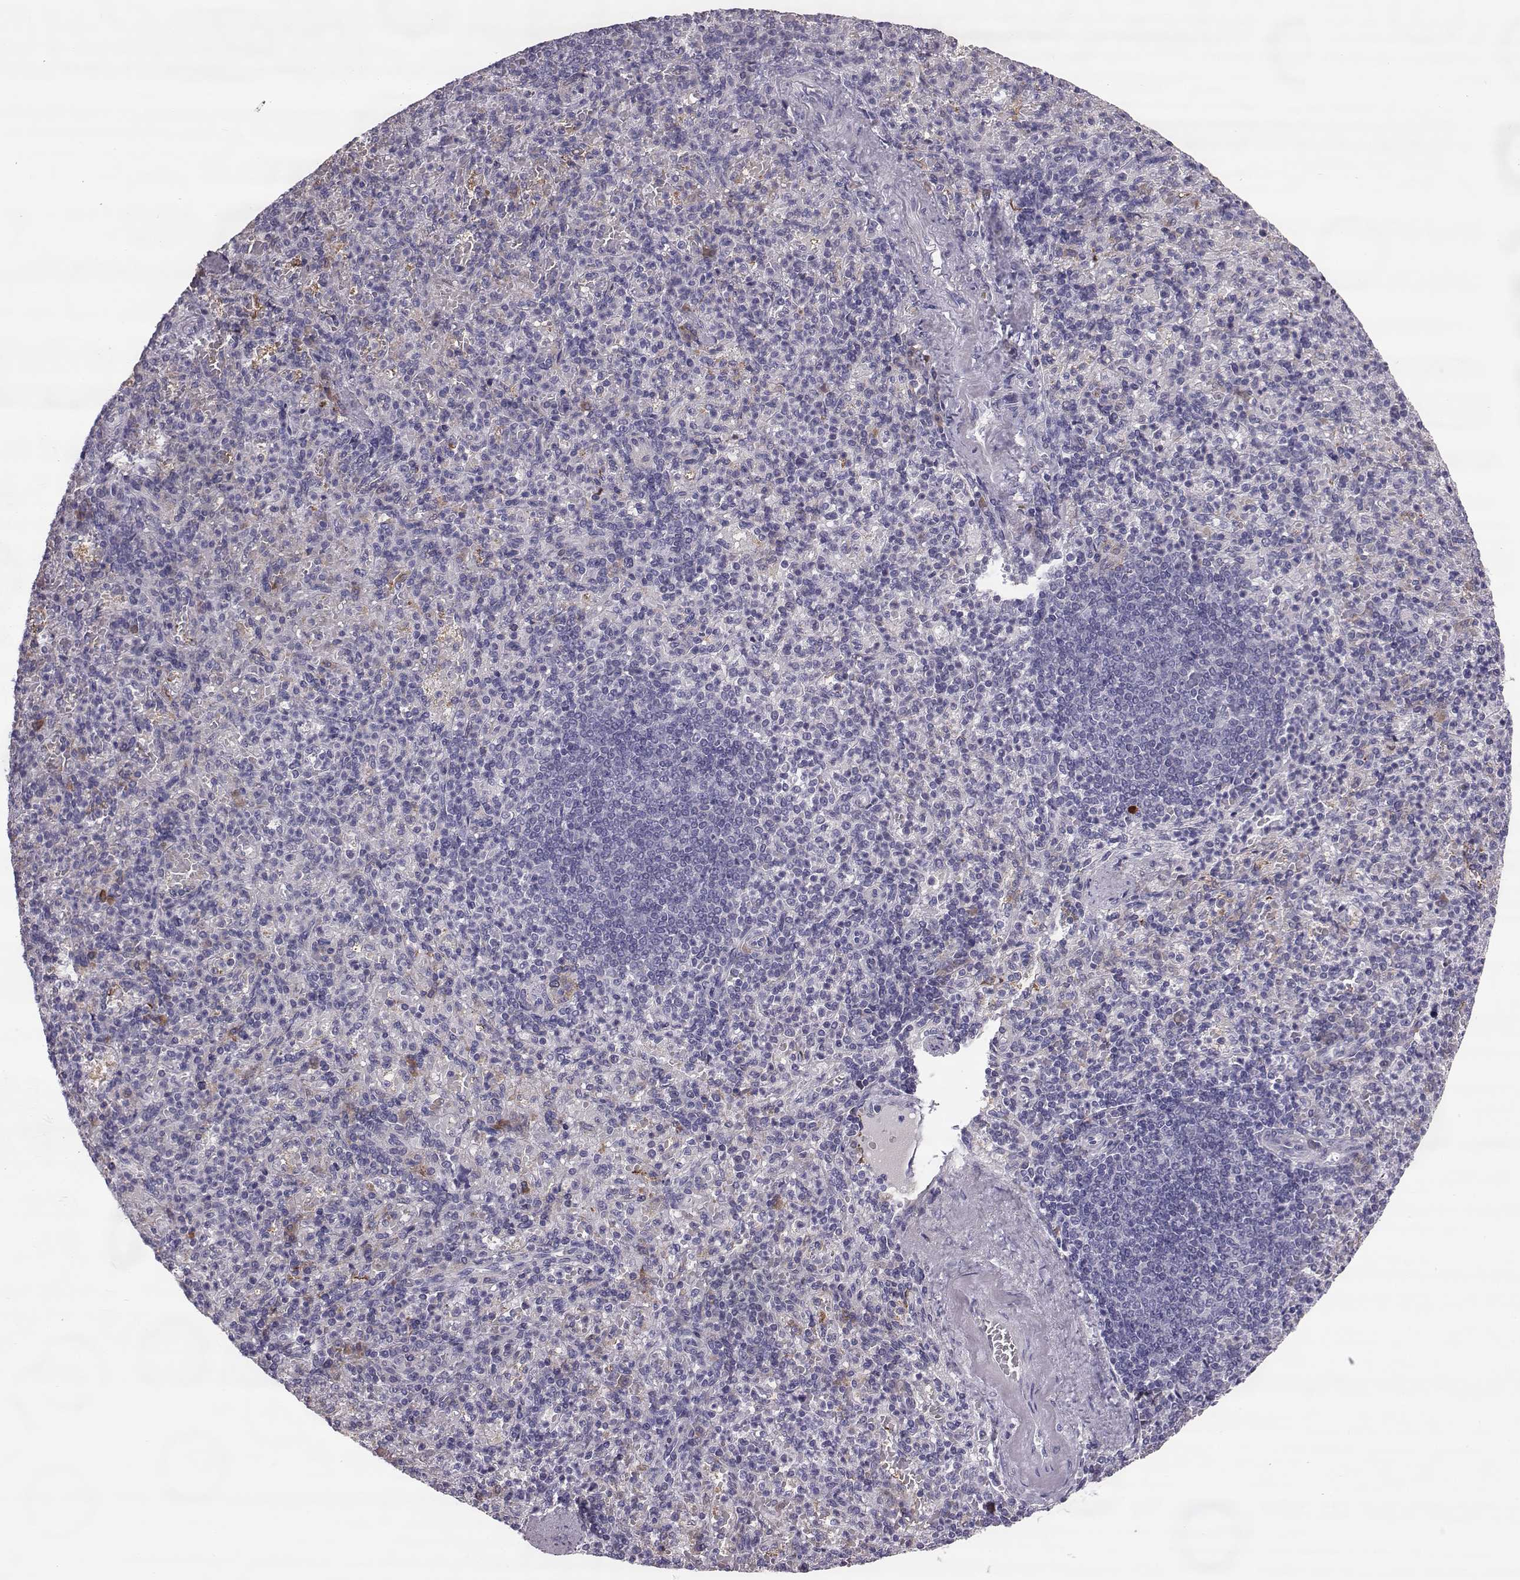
{"staining": {"intensity": "strong", "quantity": "<25%", "location": "cytoplasmic/membranous"}, "tissue": "spleen", "cell_type": "Cells in red pulp", "image_type": "normal", "snomed": [{"axis": "morphology", "description": "Normal tissue, NOS"}, {"axis": "topography", "description": "Spleen"}], "caption": "Spleen was stained to show a protein in brown. There is medium levels of strong cytoplasmic/membranous positivity in approximately <25% of cells in red pulp.", "gene": "ADGRG5", "patient": {"sex": "female", "age": 74}}